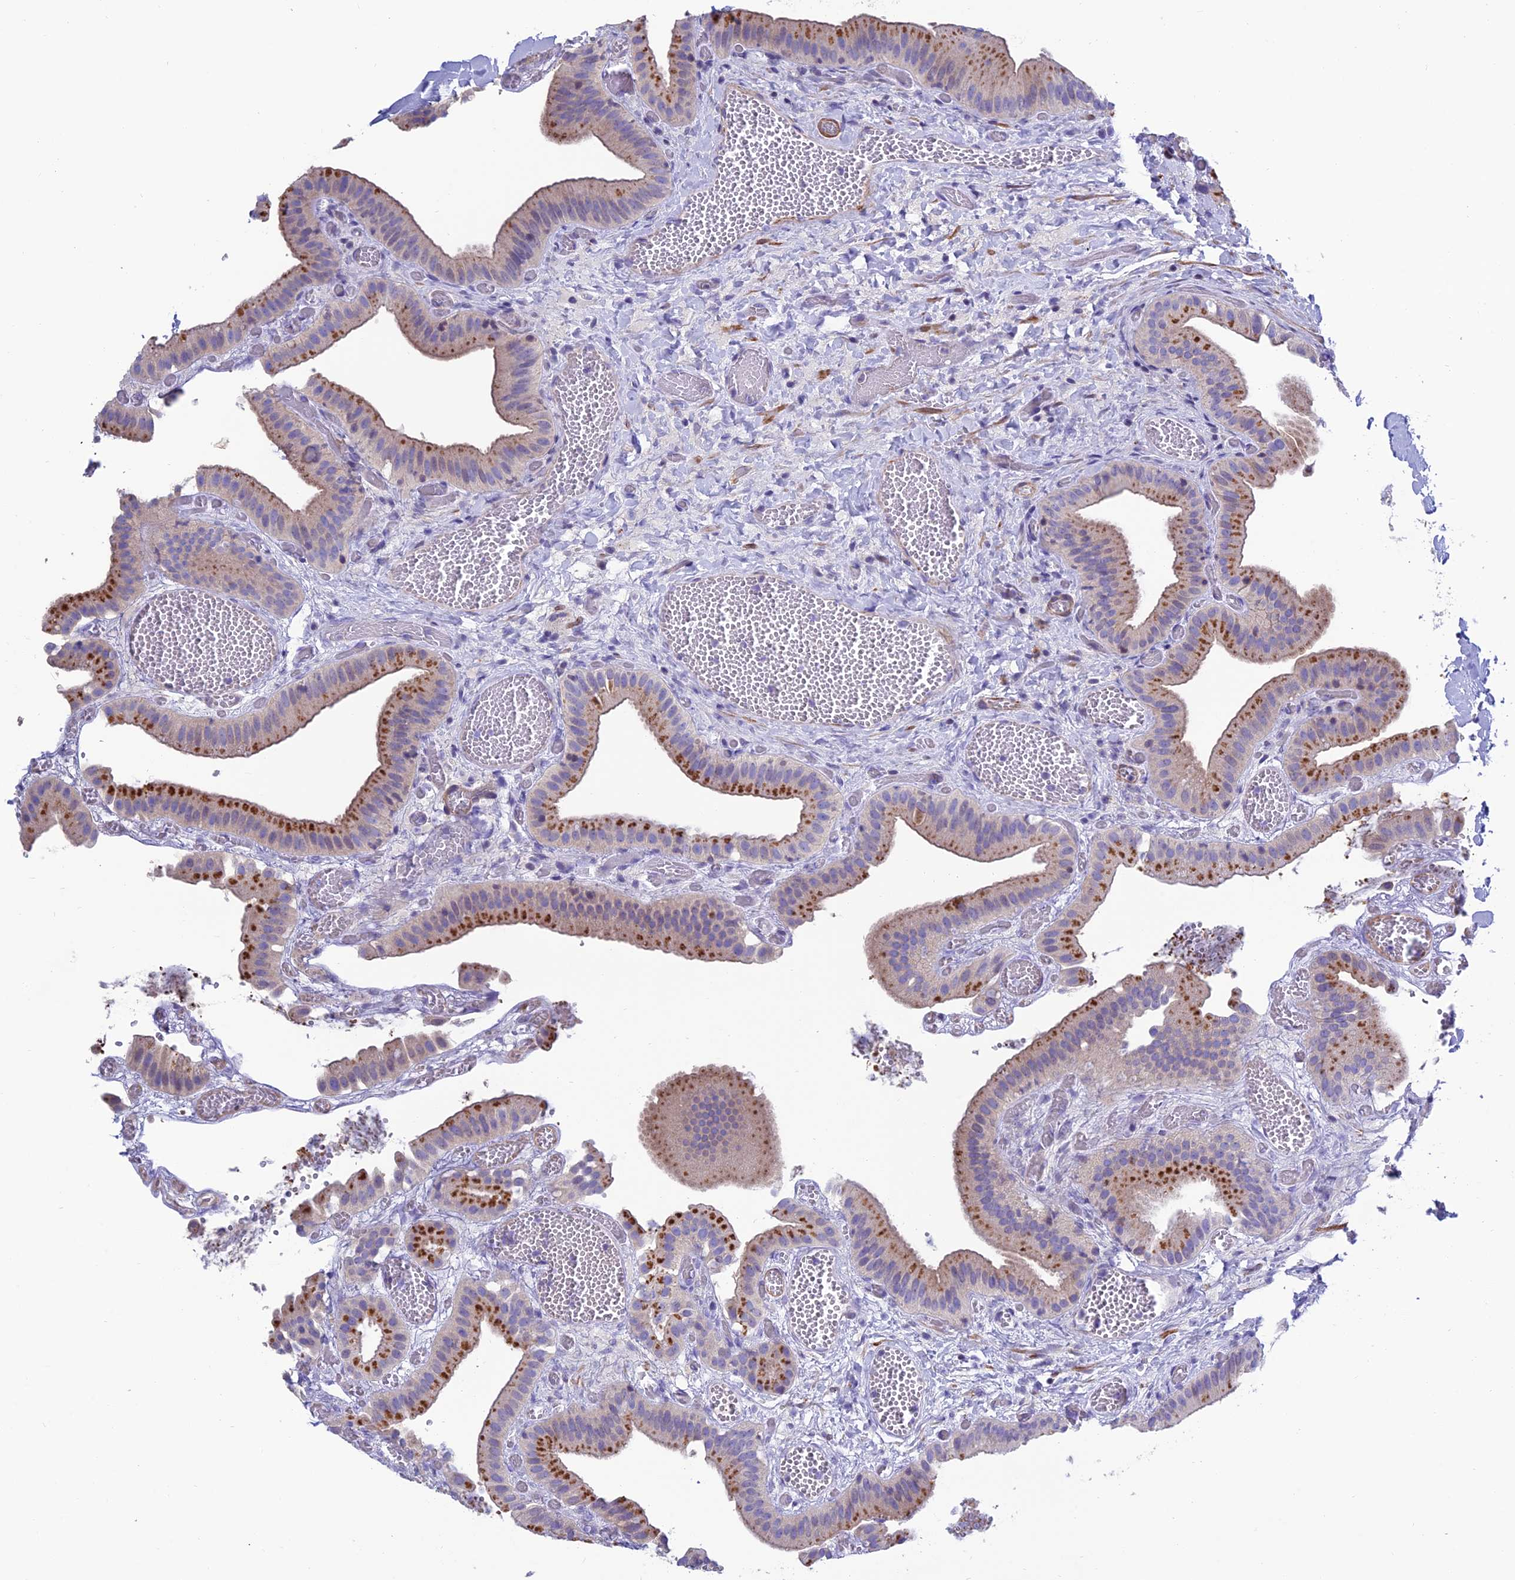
{"staining": {"intensity": "moderate", "quantity": "25%-75%", "location": "cytoplasmic/membranous"}, "tissue": "gallbladder", "cell_type": "Glandular cells", "image_type": "normal", "snomed": [{"axis": "morphology", "description": "Normal tissue, NOS"}, {"axis": "topography", "description": "Gallbladder"}], "caption": "A photomicrograph of human gallbladder stained for a protein exhibits moderate cytoplasmic/membranous brown staining in glandular cells. The staining was performed using DAB to visualize the protein expression in brown, while the nuclei were stained in blue with hematoxylin (Magnification: 20x).", "gene": "FAM178B", "patient": {"sex": "female", "age": 64}}